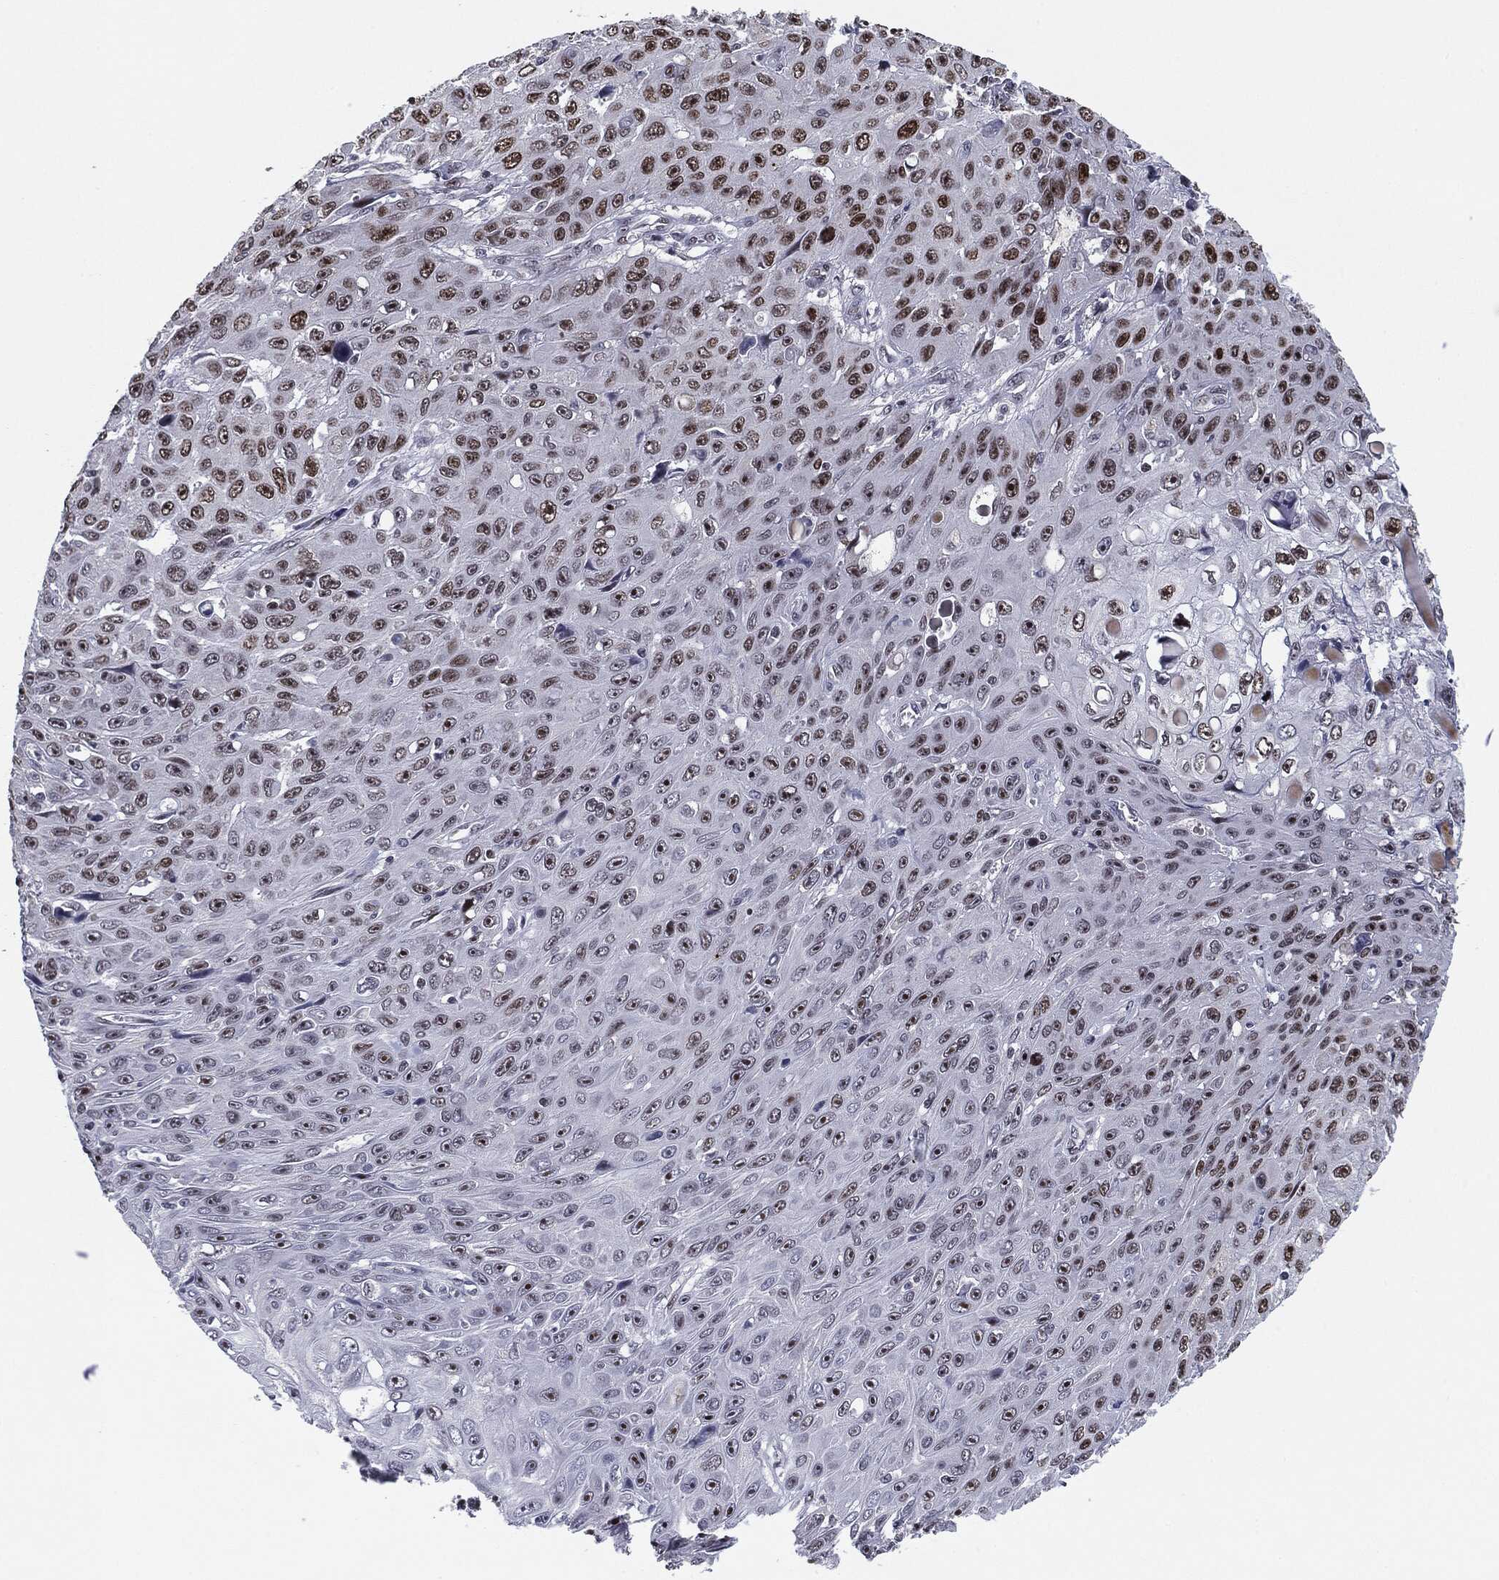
{"staining": {"intensity": "strong", "quantity": "25%-75%", "location": "nuclear"}, "tissue": "skin cancer", "cell_type": "Tumor cells", "image_type": "cancer", "snomed": [{"axis": "morphology", "description": "Squamous cell carcinoma, NOS"}, {"axis": "topography", "description": "Skin"}], "caption": "Brown immunohistochemical staining in skin cancer (squamous cell carcinoma) exhibits strong nuclear expression in about 25%-75% of tumor cells. (brown staining indicates protein expression, while blue staining denotes nuclei).", "gene": "MDC1", "patient": {"sex": "male", "age": 82}}